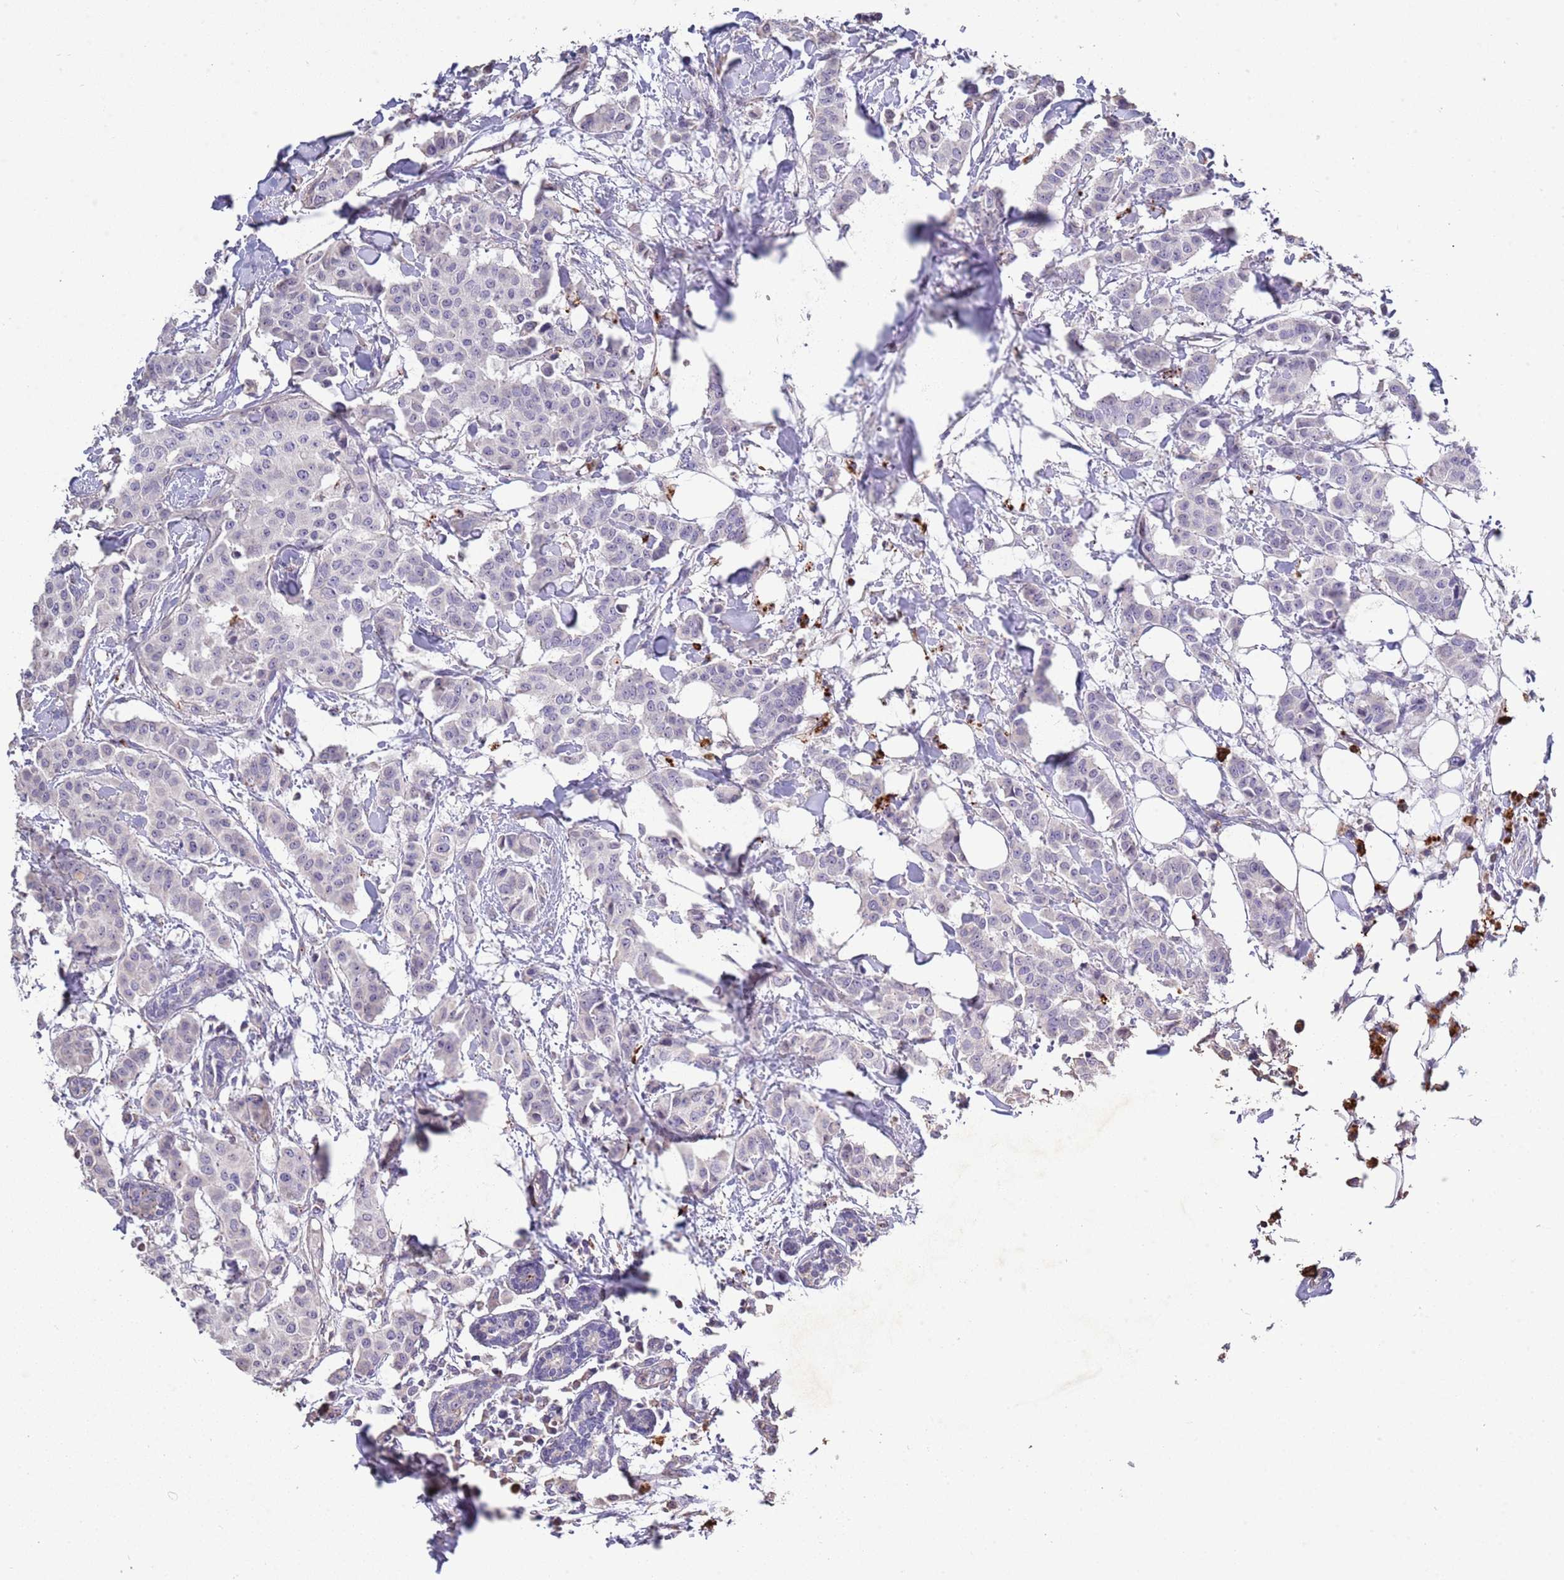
{"staining": {"intensity": "negative", "quantity": "none", "location": "none"}, "tissue": "breast cancer", "cell_type": "Tumor cells", "image_type": "cancer", "snomed": [{"axis": "morphology", "description": "Duct carcinoma"}, {"axis": "topography", "description": "Breast"}], "caption": "Immunohistochemistry (IHC) photomicrograph of neoplastic tissue: breast cancer (invasive ductal carcinoma) stained with DAB displays no significant protein staining in tumor cells.", "gene": "P2RY13", "patient": {"sex": "female", "age": 40}}